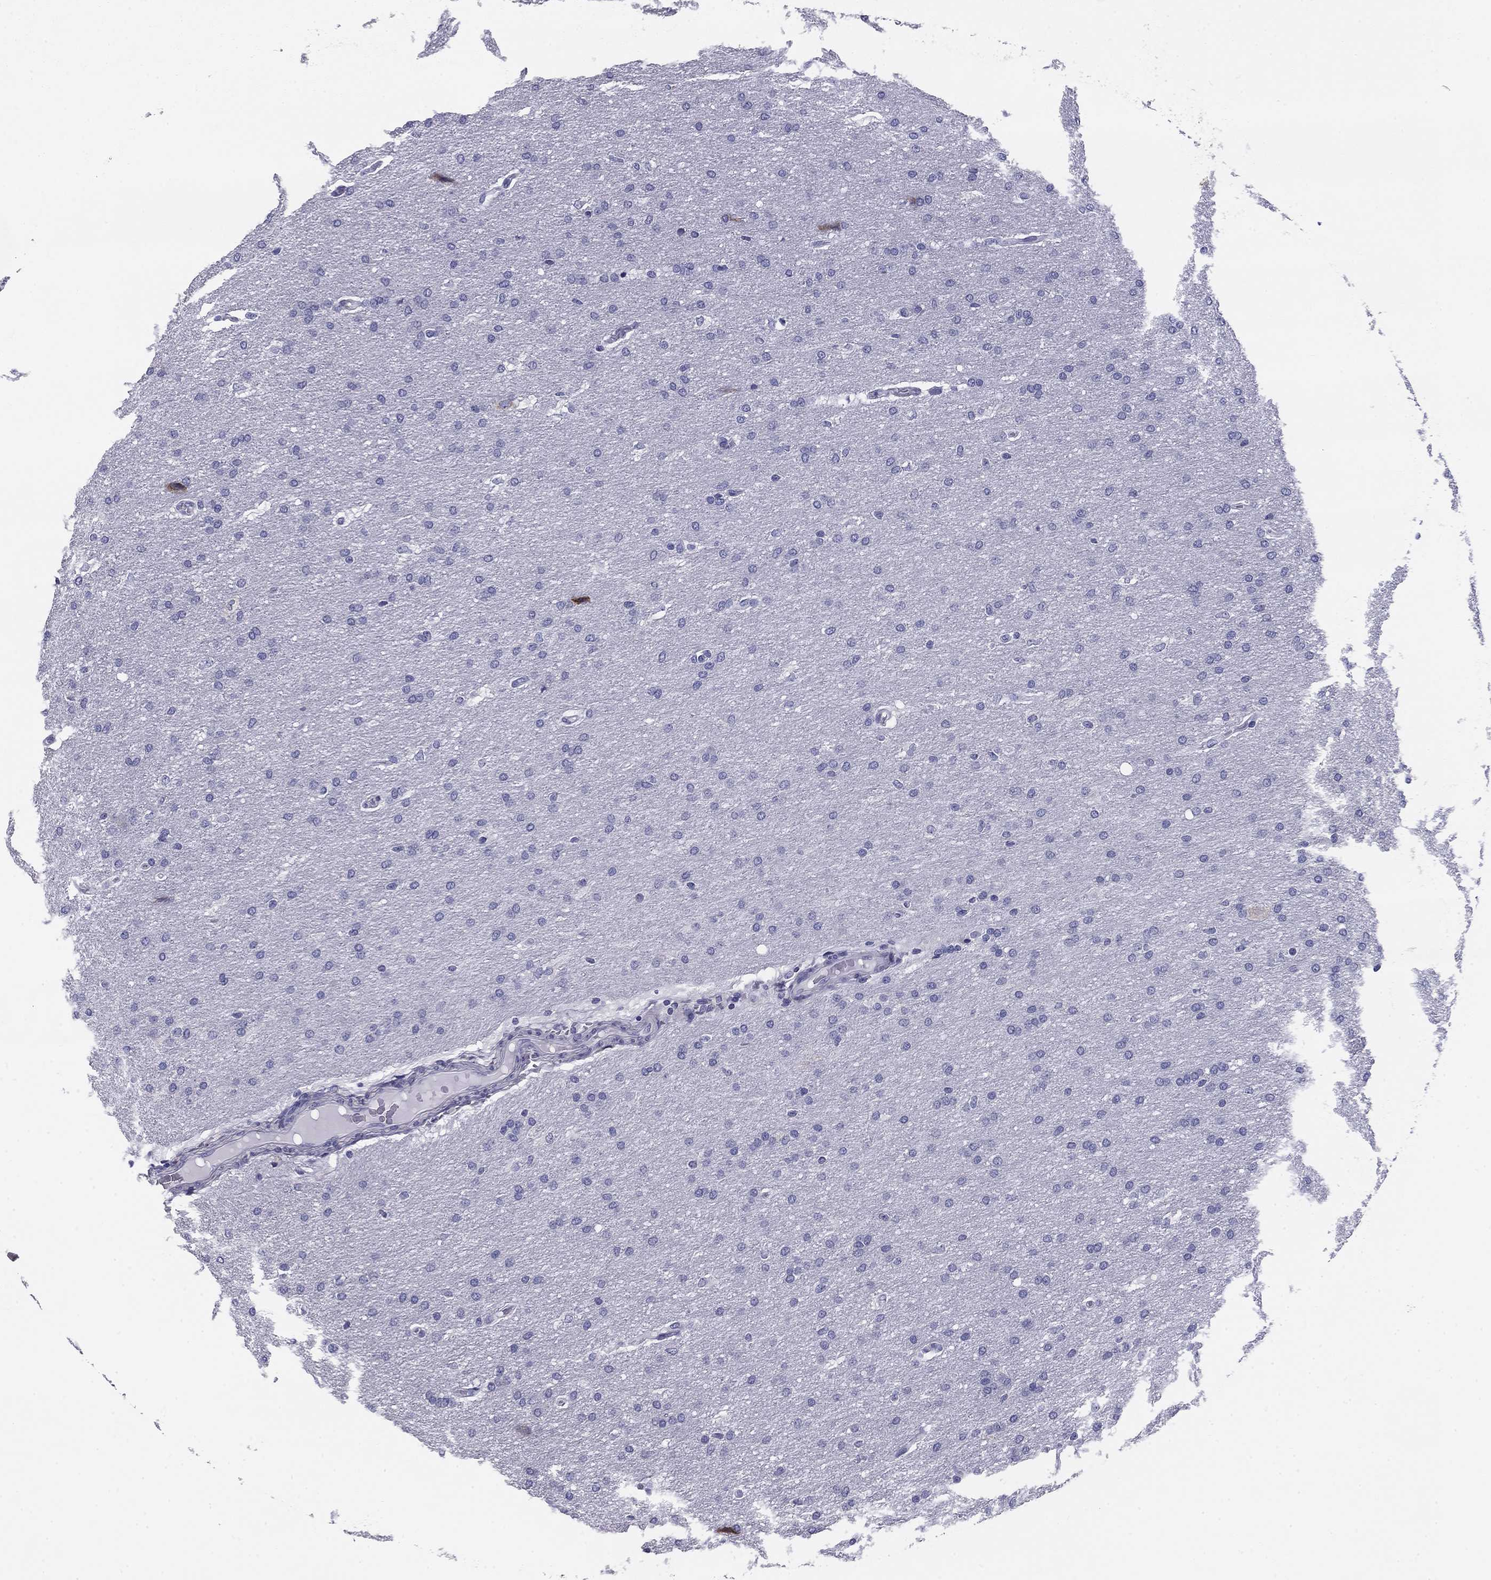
{"staining": {"intensity": "negative", "quantity": "none", "location": "none"}, "tissue": "glioma", "cell_type": "Tumor cells", "image_type": "cancer", "snomed": [{"axis": "morphology", "description": "Glioma, malignant, Low grade"}, {"axis": "topography", "description": "Brain"}], "caption": "High magnification brightfield microscopy of glioma stained with DAB (3,3'-diaminobenzidine) (brown) and counterstained with hematoxylin (blue): tumor cells show no significant expression. (Brightfield microscopy of DAB IHC at high magnification).", "gene": "TMED3", "patient": {"sex": "female", "age": 37}}